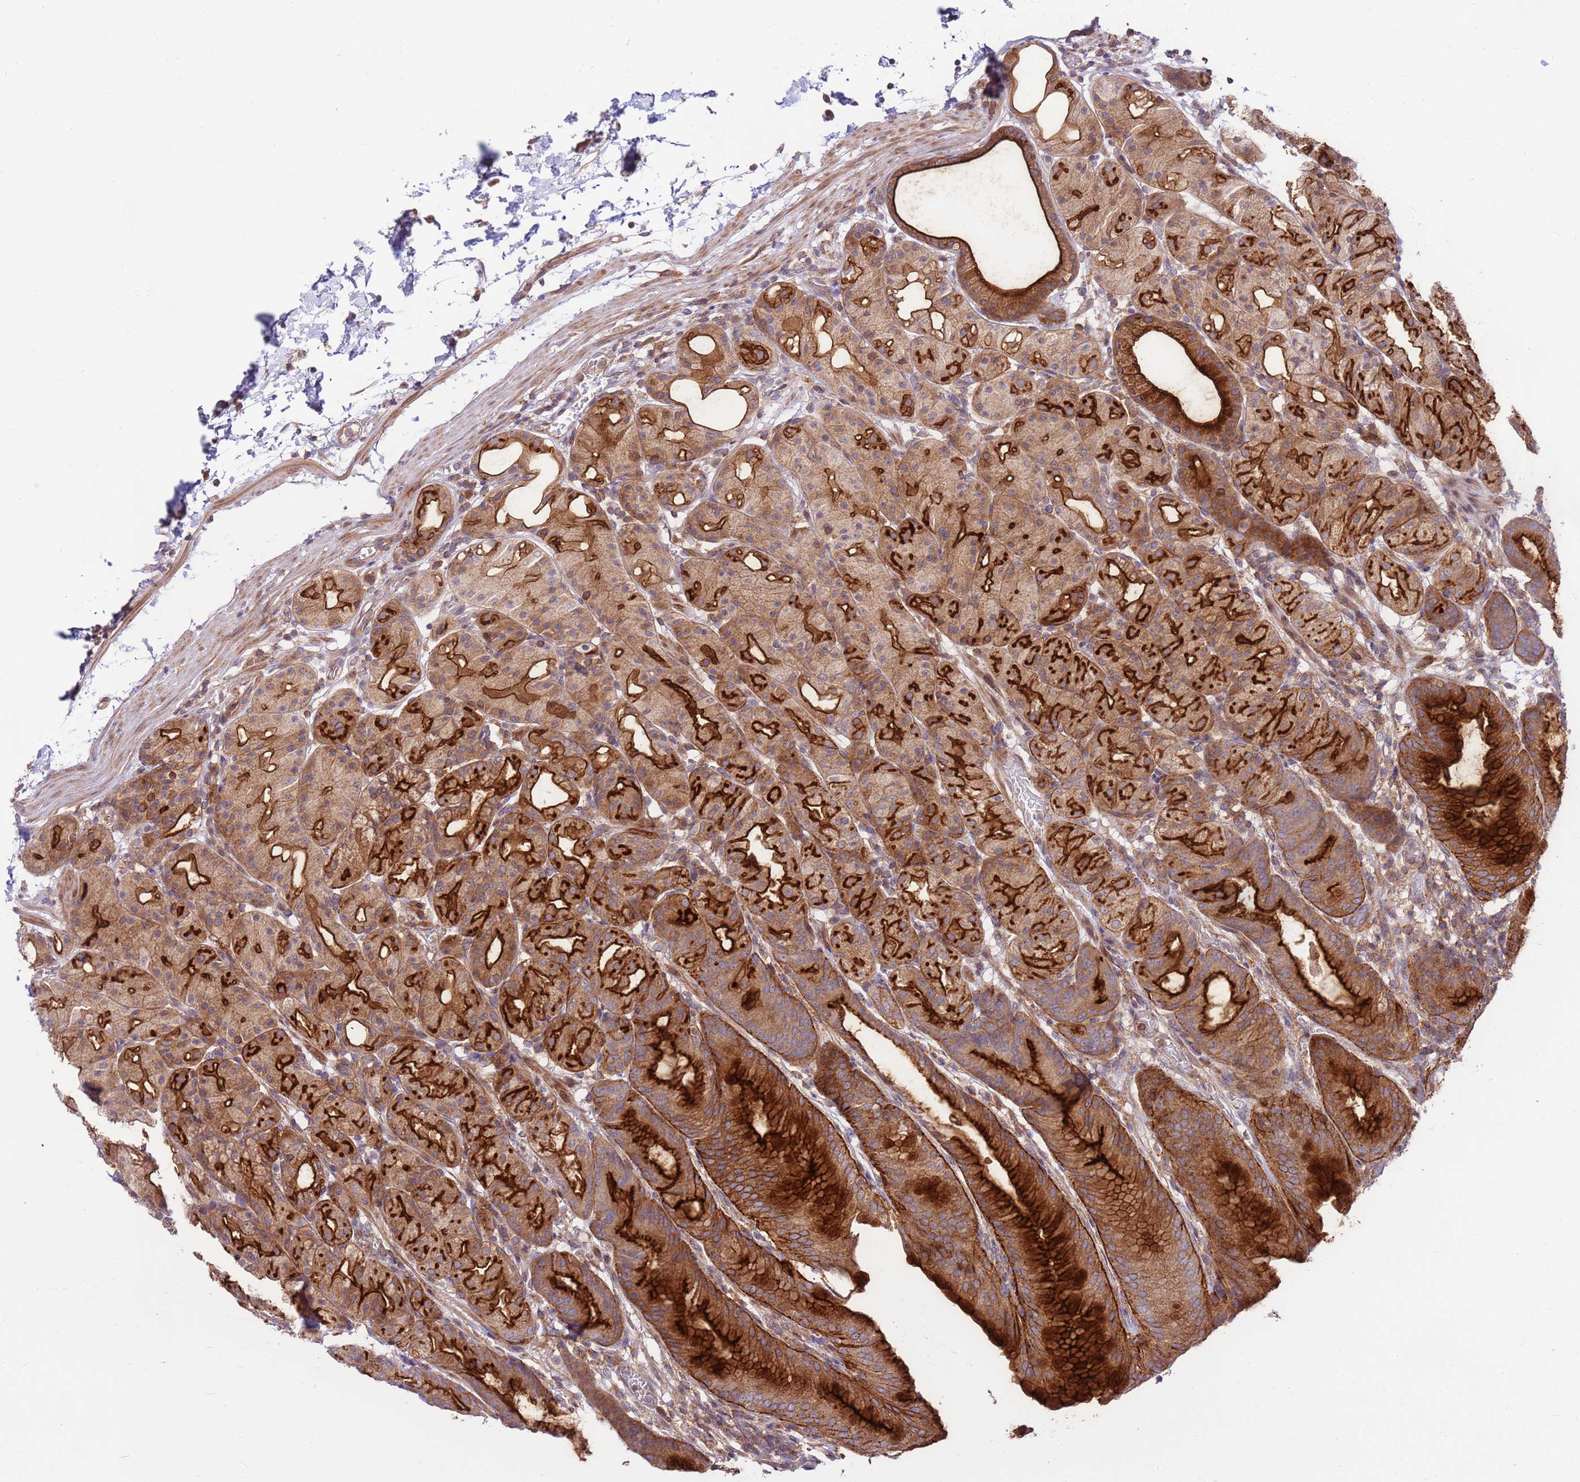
{"staining": {"intensity": "strong", "quantity": ">75%", "location": "cytoplasmic/membranous"}, "tissue": "stomach", "cell_type": "Glandular cells", "image_type": "normal", "snomed": [{"axis": "morphology", "description": "Normal tissue, NOS"}, {"axis": "topography", "description": "Stomach, upper"}], "caption": "Immunohistochemical staining of benign stomach exhibits strong cytoplasmic/membranous protein expression in about >75% of glandular cells.", "gene": "DDX19B", "patient": {"sex": "male", "age": 48}}